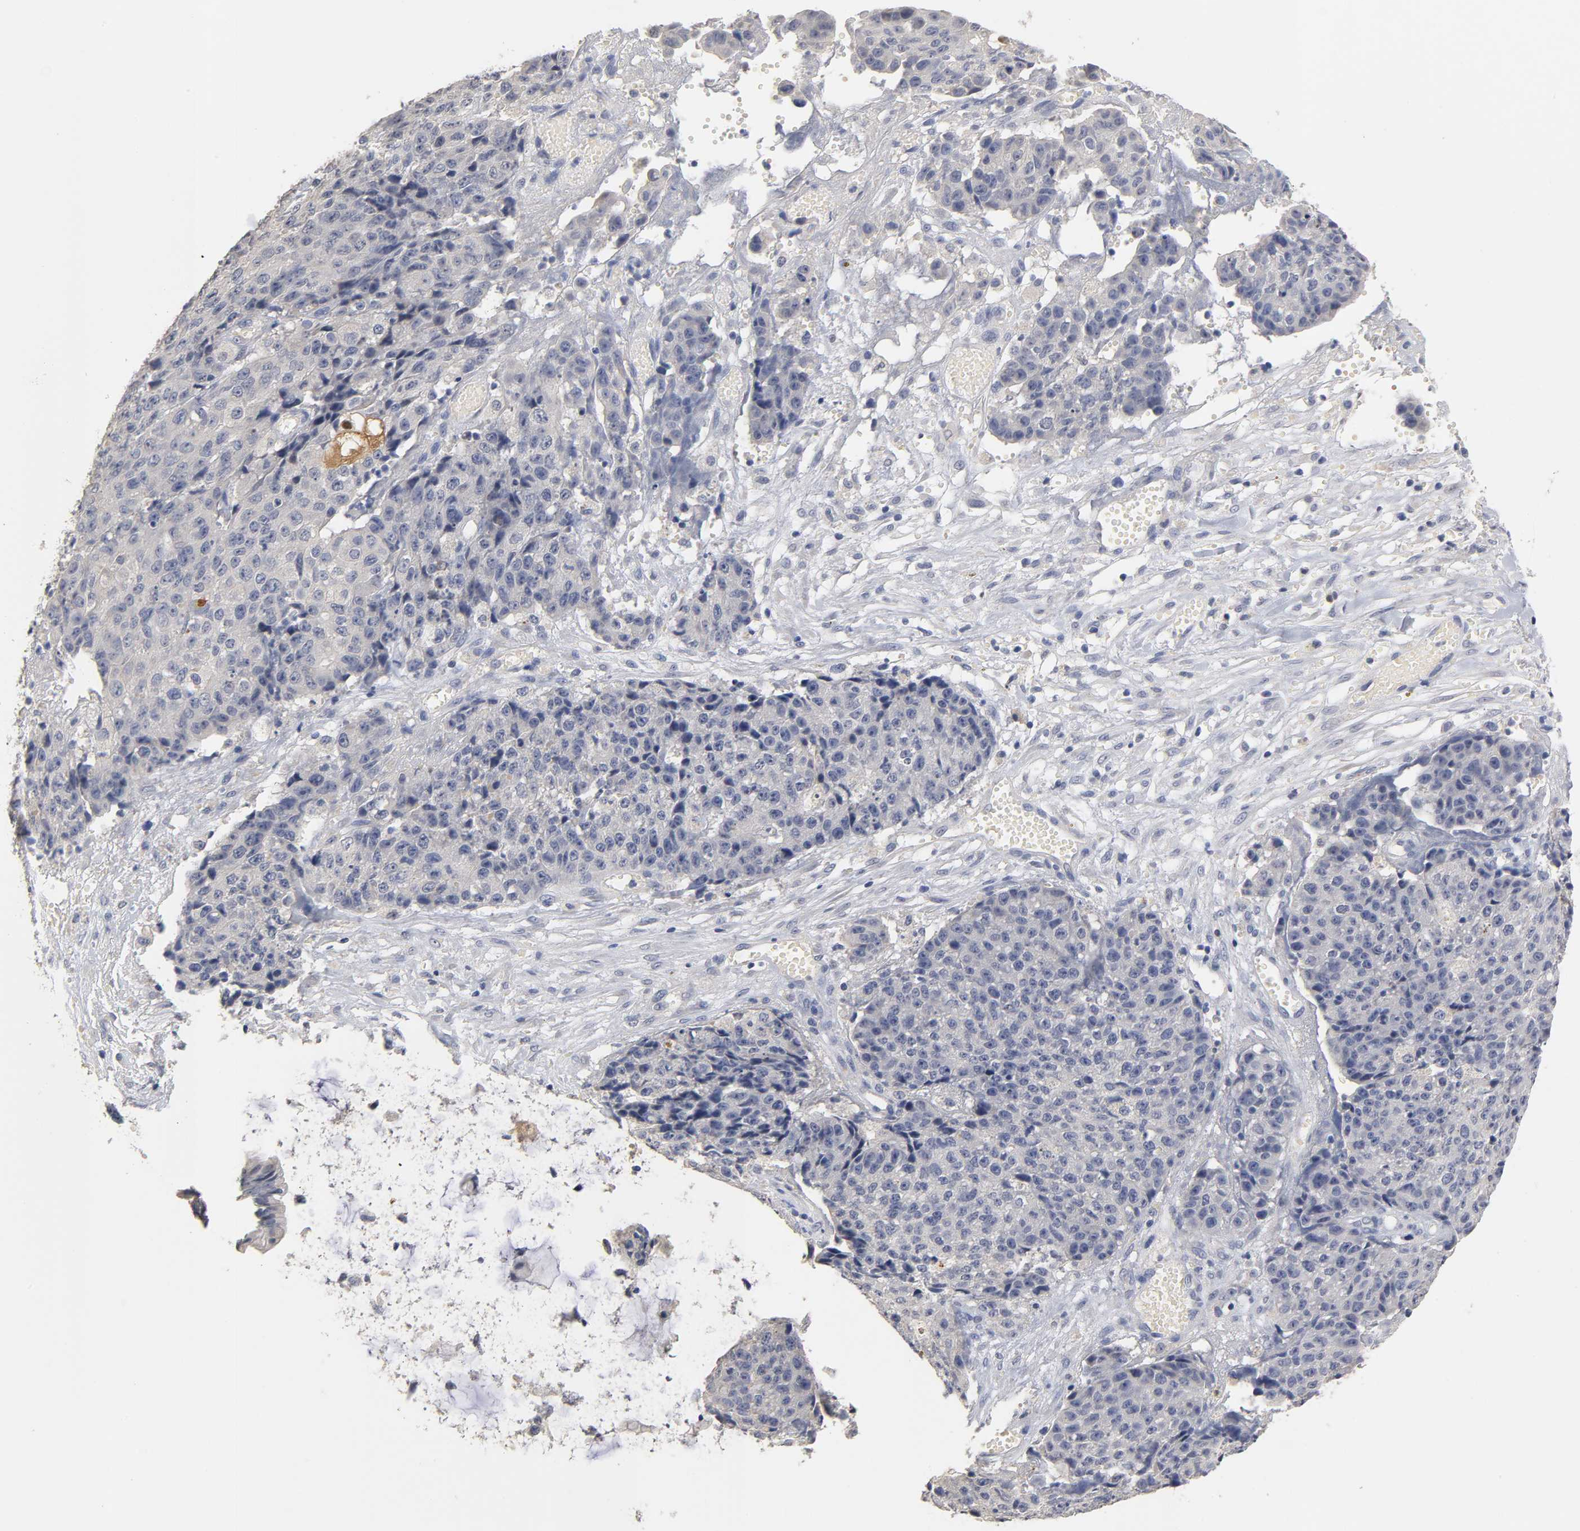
{"staining": {"intensity": "negative", "quantity": "none", "location": "none"}, "tissue": "ovarian cancer", "cell_type": "Tumor cells", "image_type": "cancer", "snomed": [{"axis": "morphology", "description": "Carcinoma, endometroid"}, {"axis": "topography", "description": "Ovary"}], "caption": "Tumor cells are negative for protein expression in human endometroid carcinoma (ovarian). The staining was performed using DAB (3,3'-diaminobenzidine) to visualize the protein expression in brown, while the nuclei were stained in blue with hematoxylin (Magnification: 20x).", "gene": "OVOL1", "patient": {"sex": "female", "age": 42}}